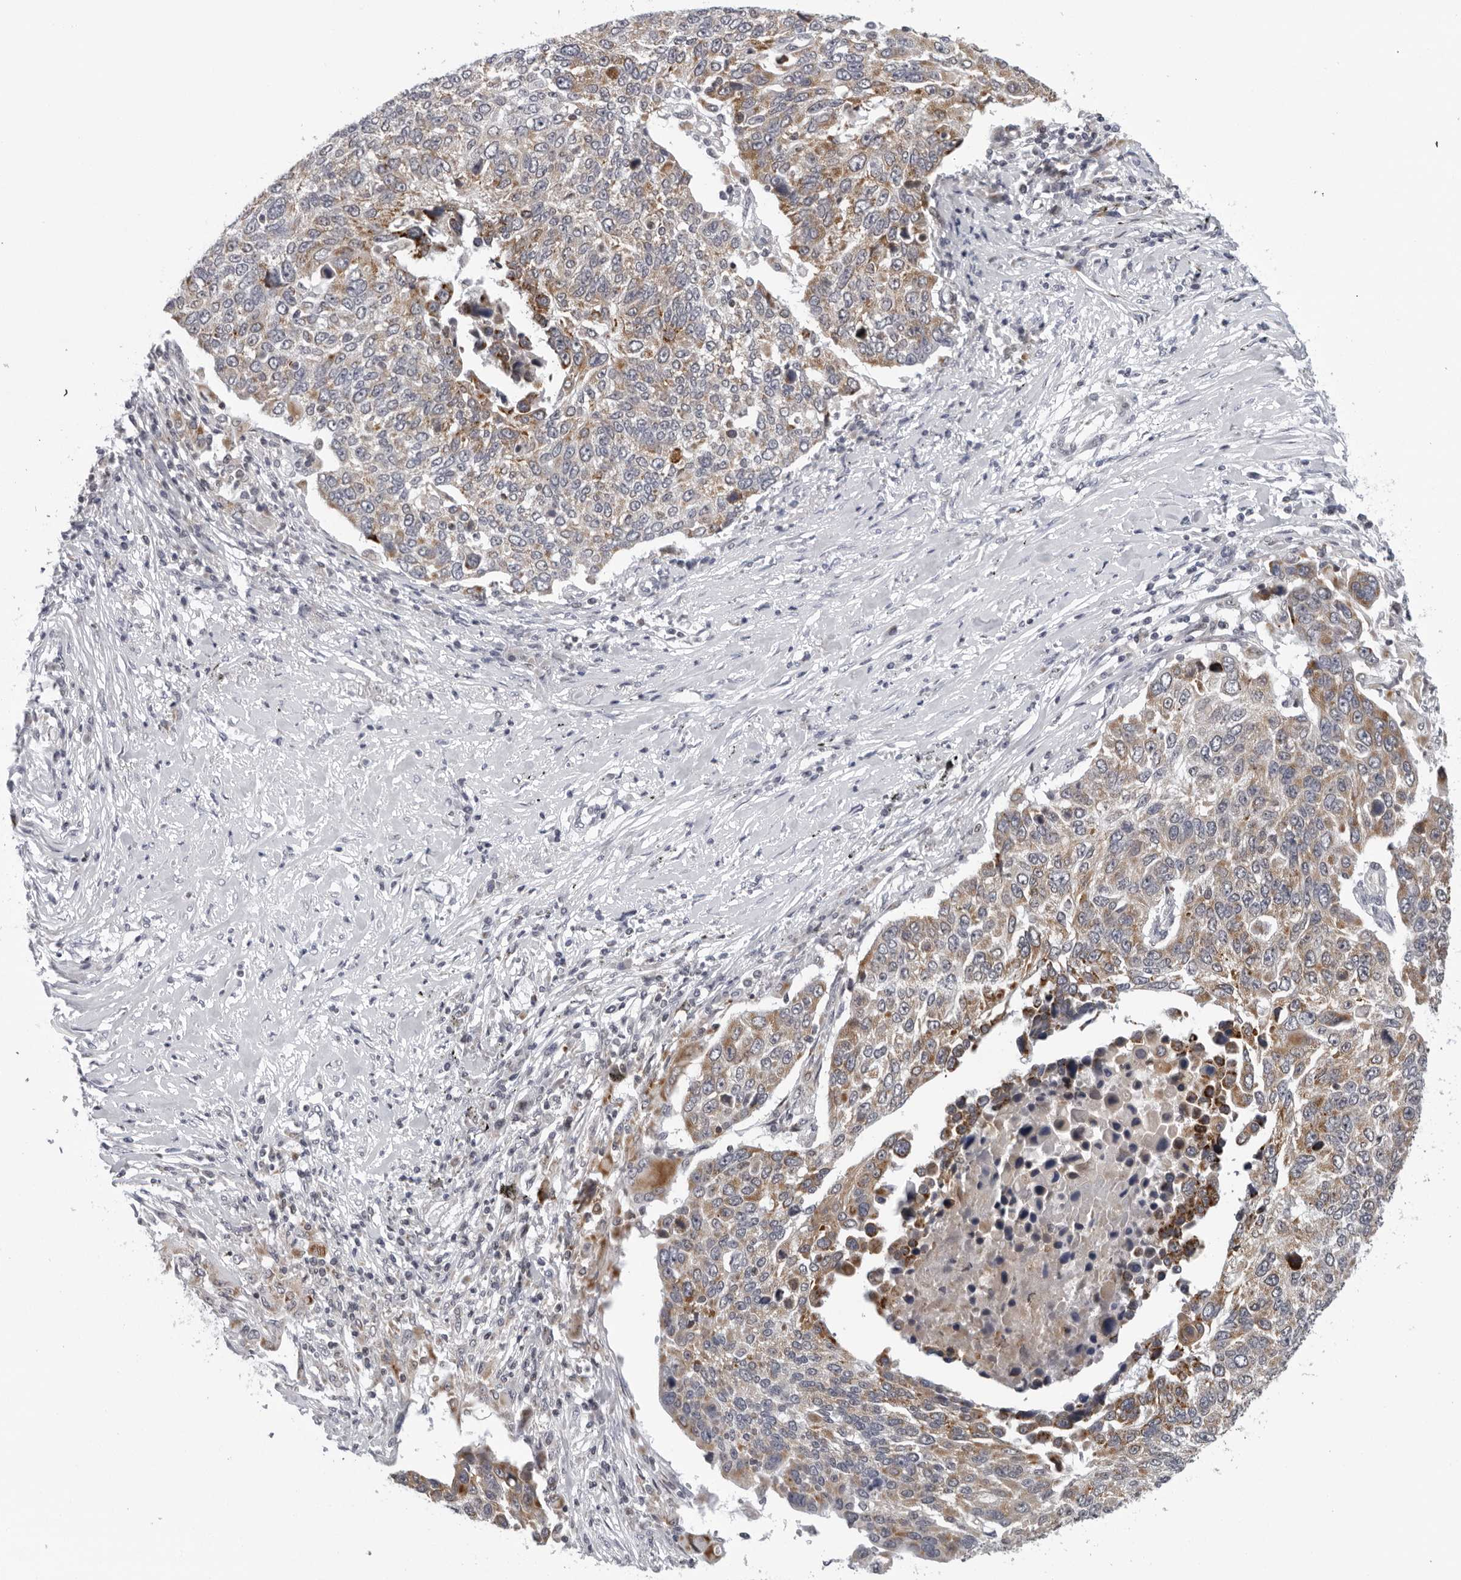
{"staining": {"intensity": "moderate", "quantity": ">75%", "location": "cytoplasmic/membranous"}, "tissue": "lung cancer", "cell_type": "Tumor cells", "image_type": "cancer", "snomed": [{"axis": "morphology", "description": "Squamous cell carcinoma, NOS"}, {"axis": "topography", "description": "Lung"}], "caption": "Moderate cytoplasmic/membranous positivity is appreciated in approximately >75% of tumor cells in squamous cell carcinoma (lung). The protein of interest is stained brown, and the nuclei are stained in blue (DAB IHC with brightfield microscopy, high magnification).", "gene": "CPT2", "patient": {"sex": "male", "age": 66}}